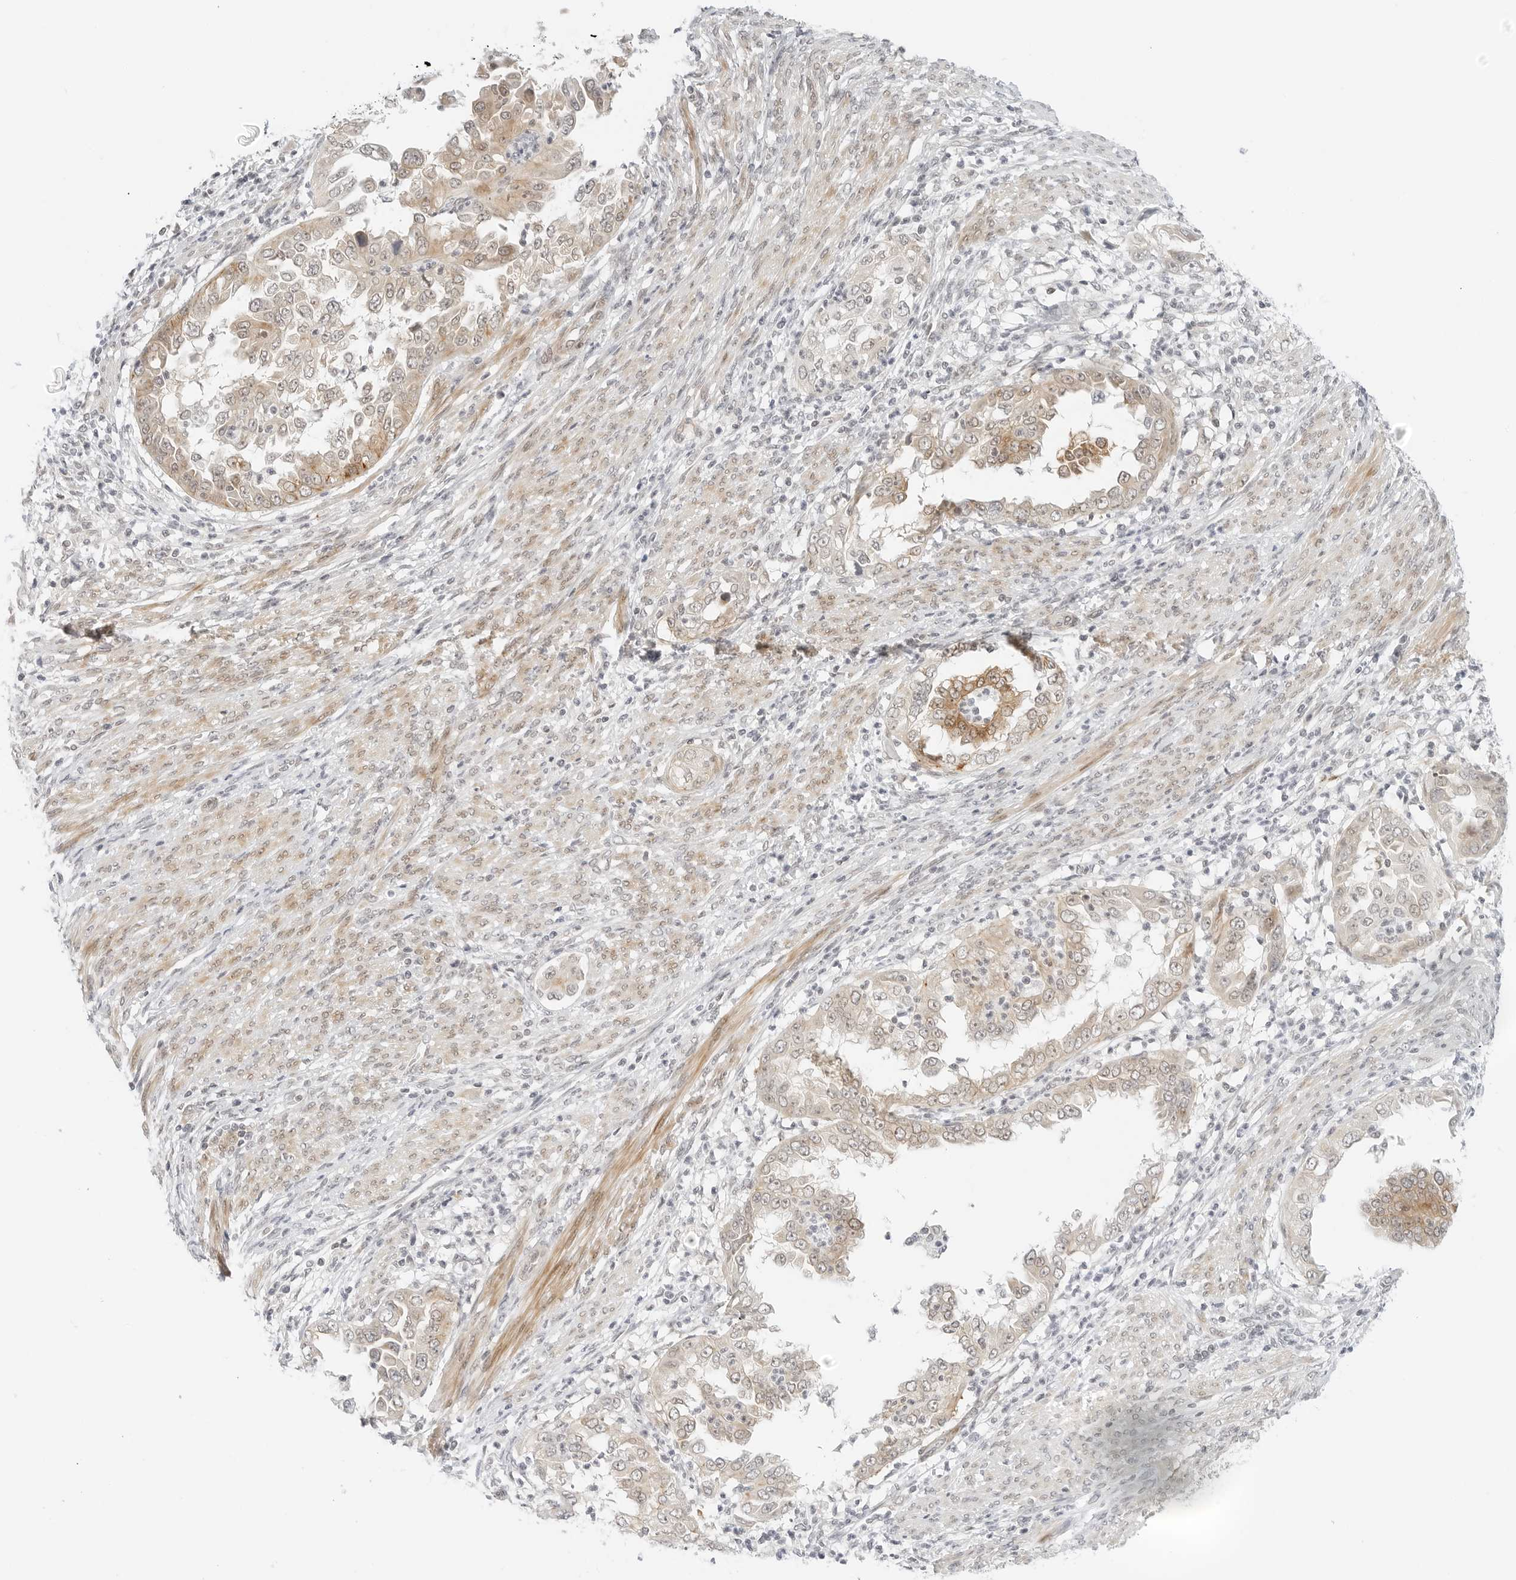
{"staining": {"intensity": "moderate", "quantity": "25%-75%", "location": "cytoplasmic/membranous,nuclear"}, "tissue": "endometrial cancer", "cell_type": "Tumor cells", "image_type": "cancer", "snomed": [{"axis": "morphology", "description": "Adenocarcinoma, NOS"}, {"axis": "topography", "description": "Endometrium"}], "caption": "Immunohistochemical staining of endometrial adenocarcinoma shows moderate cytoplasmic/membranous and nuclear protein expression in approximately 25%-75% of tumor cells.", "gene": "NEO1", "patient": {"sex": "female", "age": 85}}